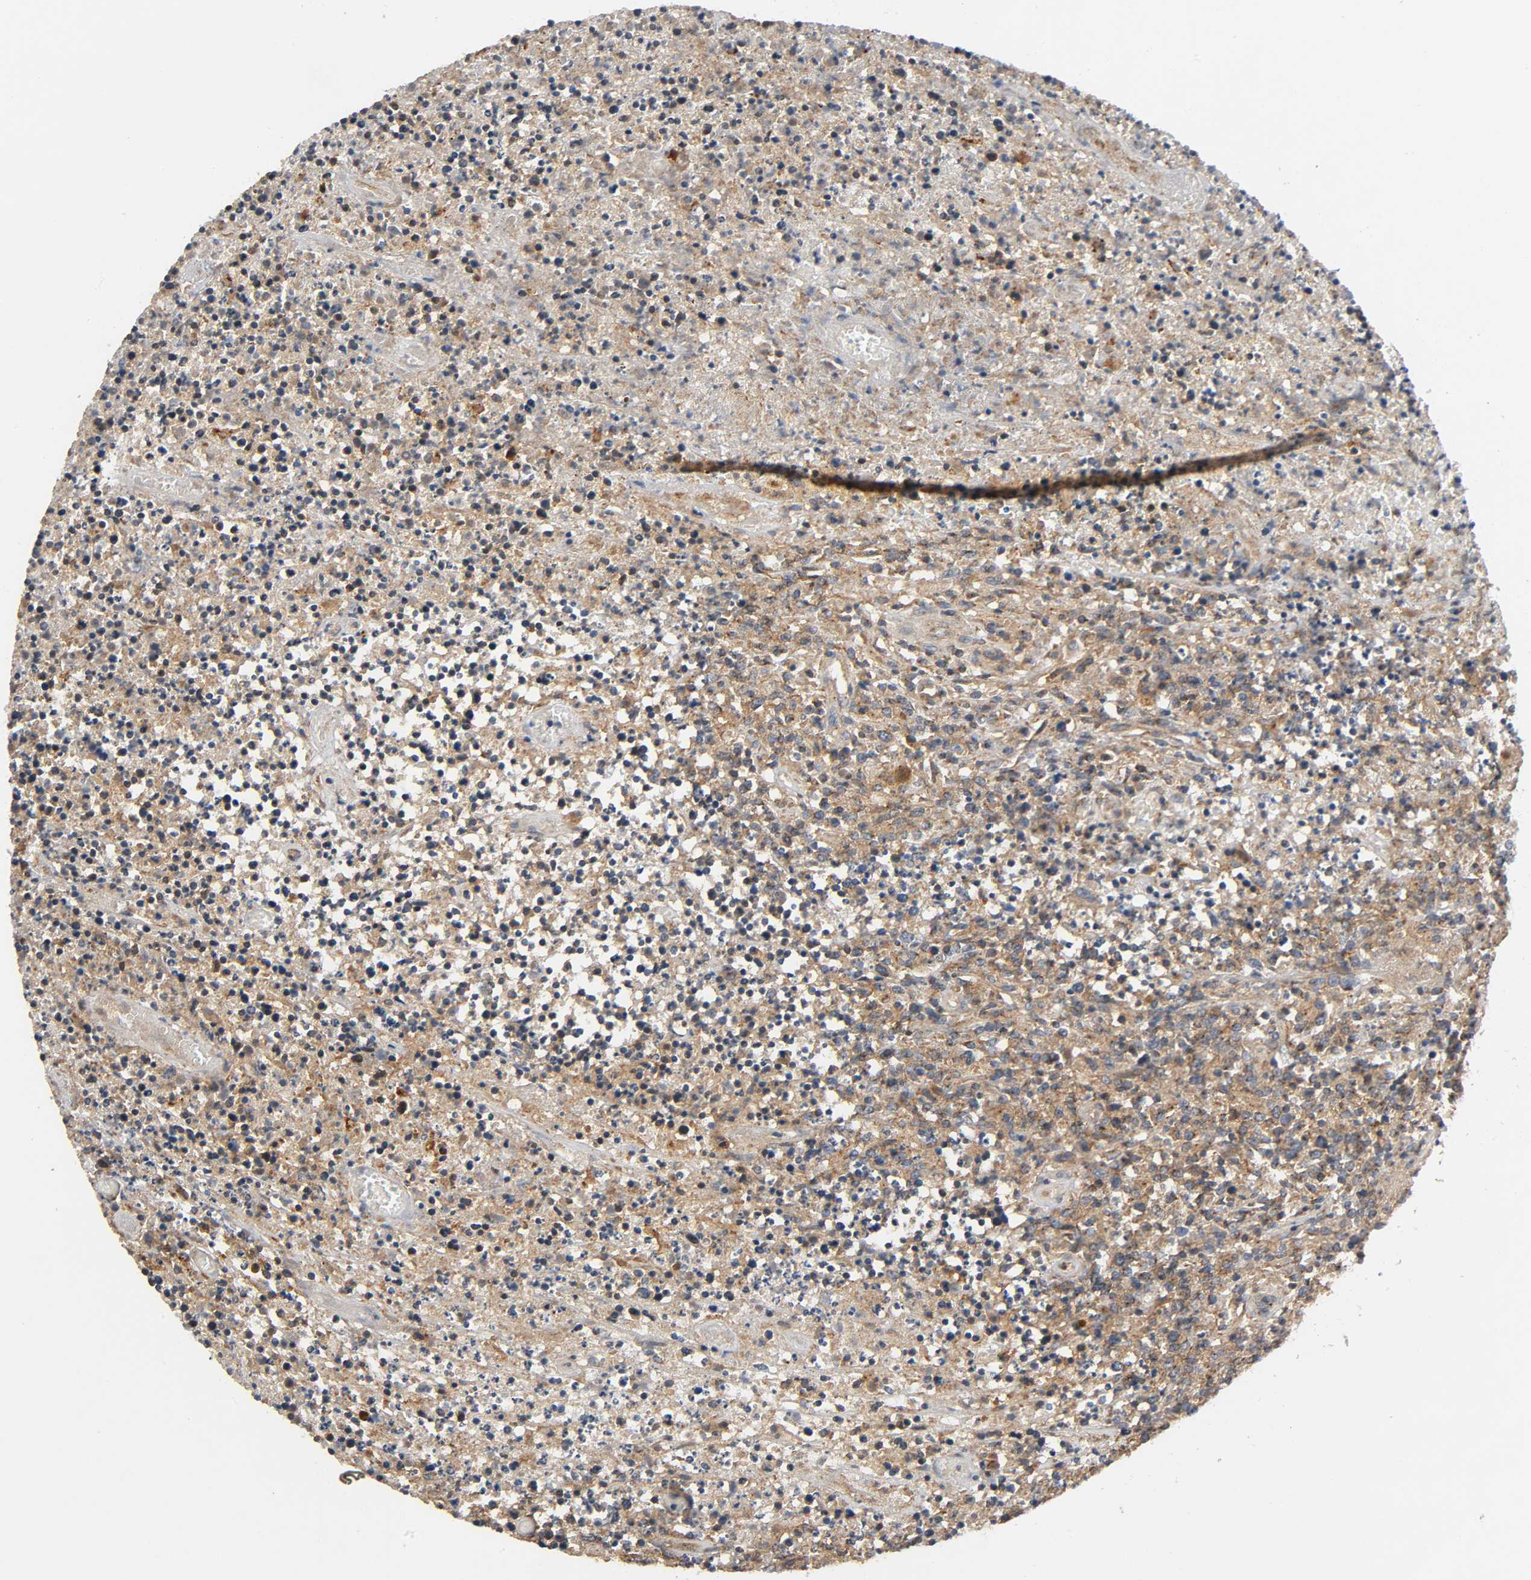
{"staining": {"intensity": "moderate", "quantity": ">75%", "location": "cytoplasmic/membranous"}, "tissue": "lymphoma", "cell_type": "Tumor cells", "image_type": "cancer", "snomed": [{"axis": "morphology", "description": "Malignant lymphoma, non-Hodgkin's type, High grade"}, {"axis": "topography", "description": "Lymph node"}], "caption": "Lymphoma stained for a protein reveals moderate cytoplasmic/membranous positivity in tumor cells. Immunohistochemistry (ihc) stains the protein of interest in brown and the nuclei are stained blue.", "gene": "IKBKB", "patient": {"sex": "female", "age": 84}}